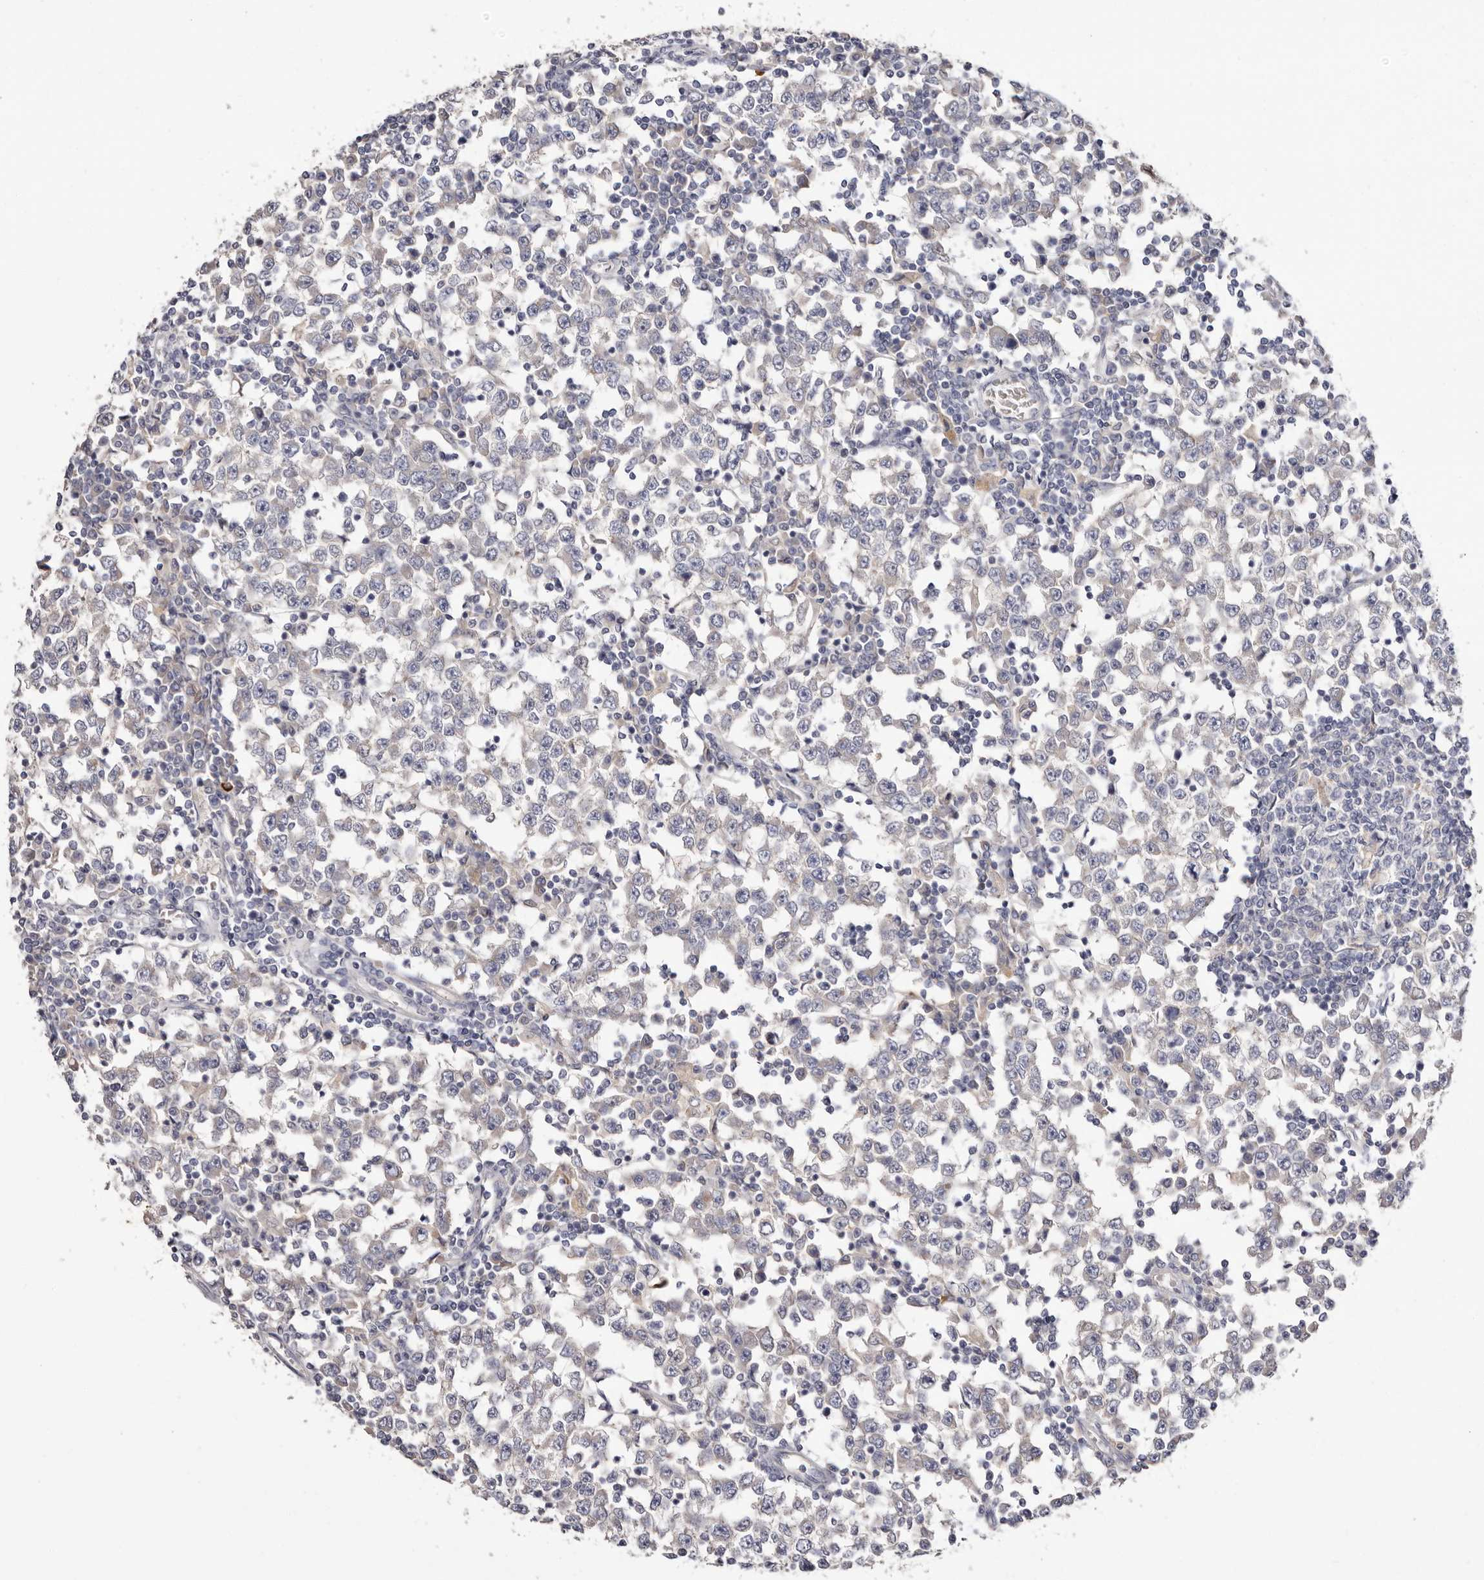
{"staining": {"intensity": "negative", "quantity": "none", "location": "none"}, "tissue": "testis cancer", "cell_type": "Tumor cells", "image_type": "cancer", "snomed": [{"axis": "morphology", "description": "Seminoma, NOS"}, {"axis": "topography", "description": "Testis"}], "caption": "A photomicrograph of human testis seminoma is negative for staining in tumor cells.", "gene": "STK16", "patient": {"sex": "male", "age": 65}}